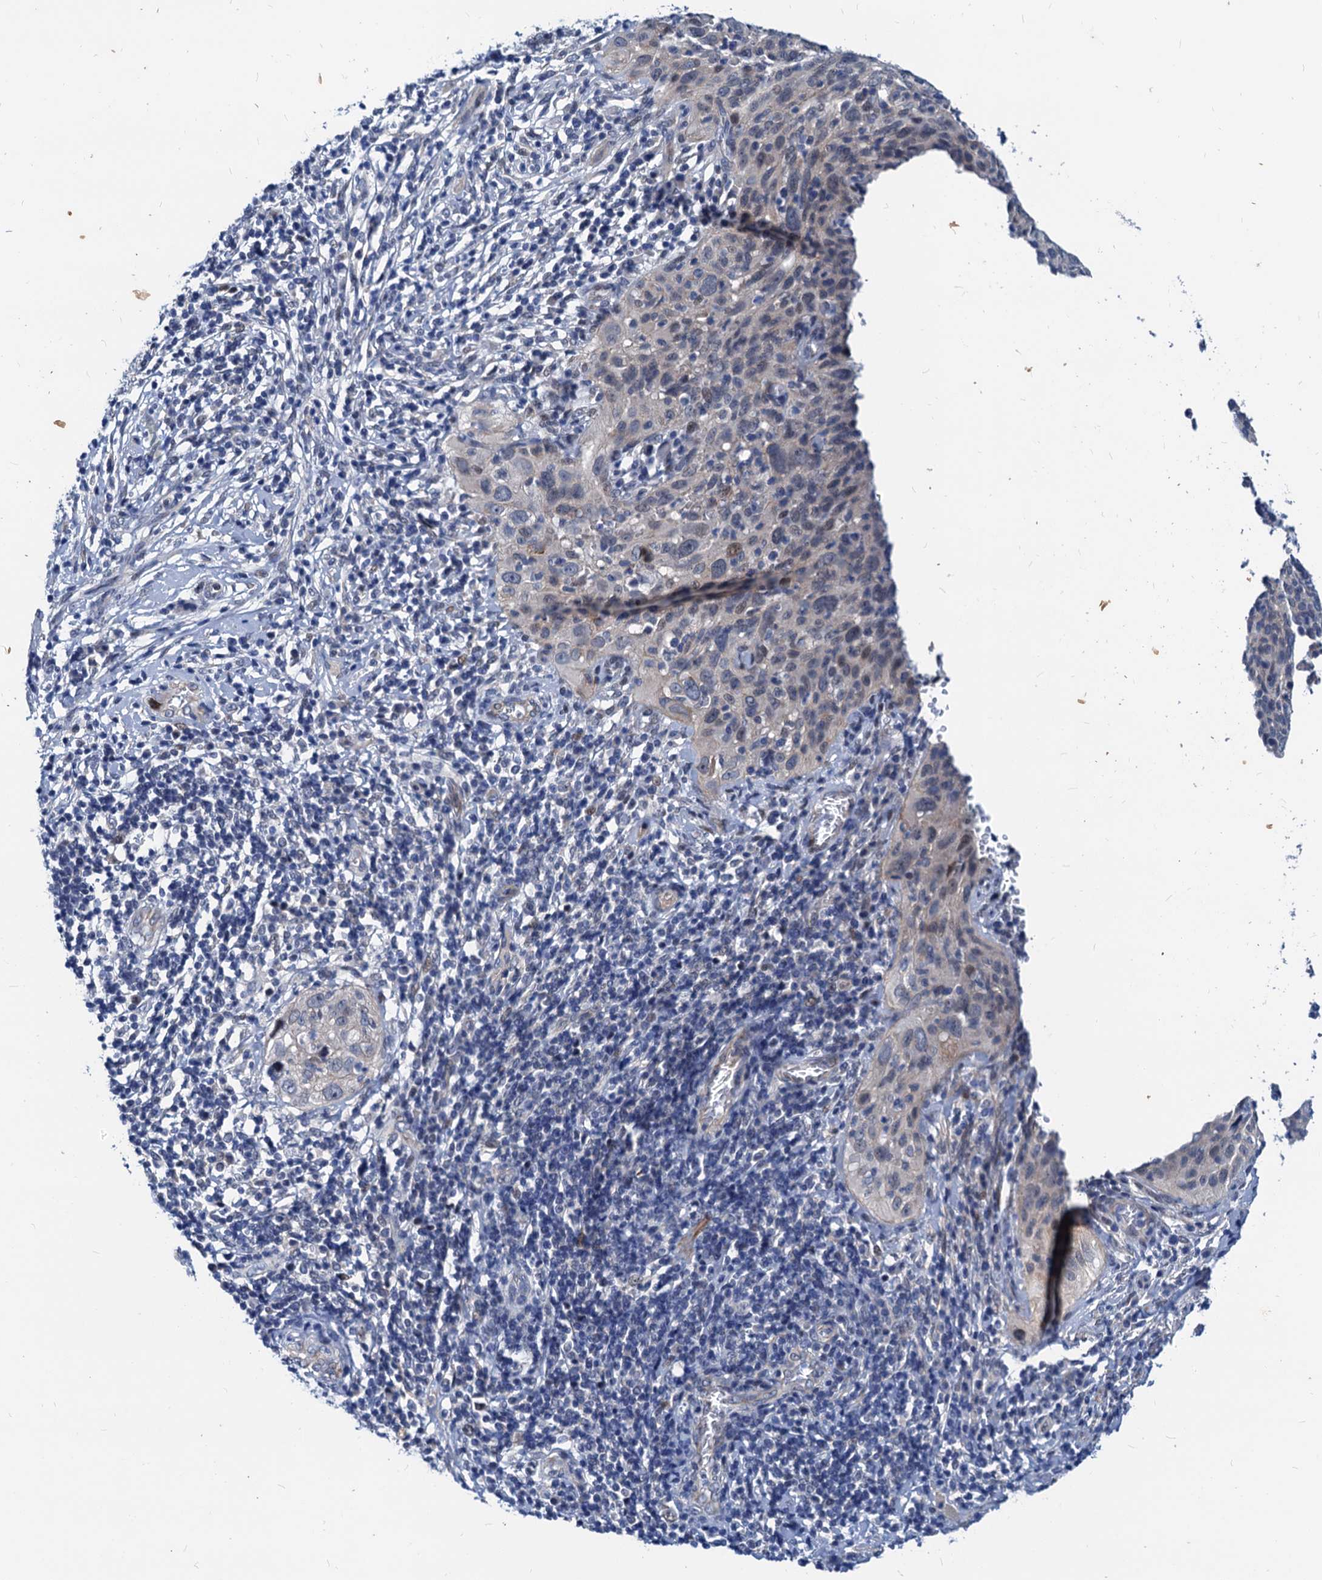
{"staining": {"intensity": "negative", "quantity": "none", "location": "none"}, "tissue": "cervical cancer", "cell_type": "Tumor cells", "image_type": "cancer", "snomed": [{"axis": "morphology", "description": "Squamous cell carcinoma, NOS"}, {"axis": "topography", "description": "Cervix"}], "caption": "Immunohistochemistry of cervical cancer (squamous cell carcinoma) shows no expression in tumor cells. (Brightfield microscopy of DAB (3,3'-diaminobenzidine) IHC at high magnification).", "gene": "HSF2", "patient": {"sex": "female", "age": 31}}